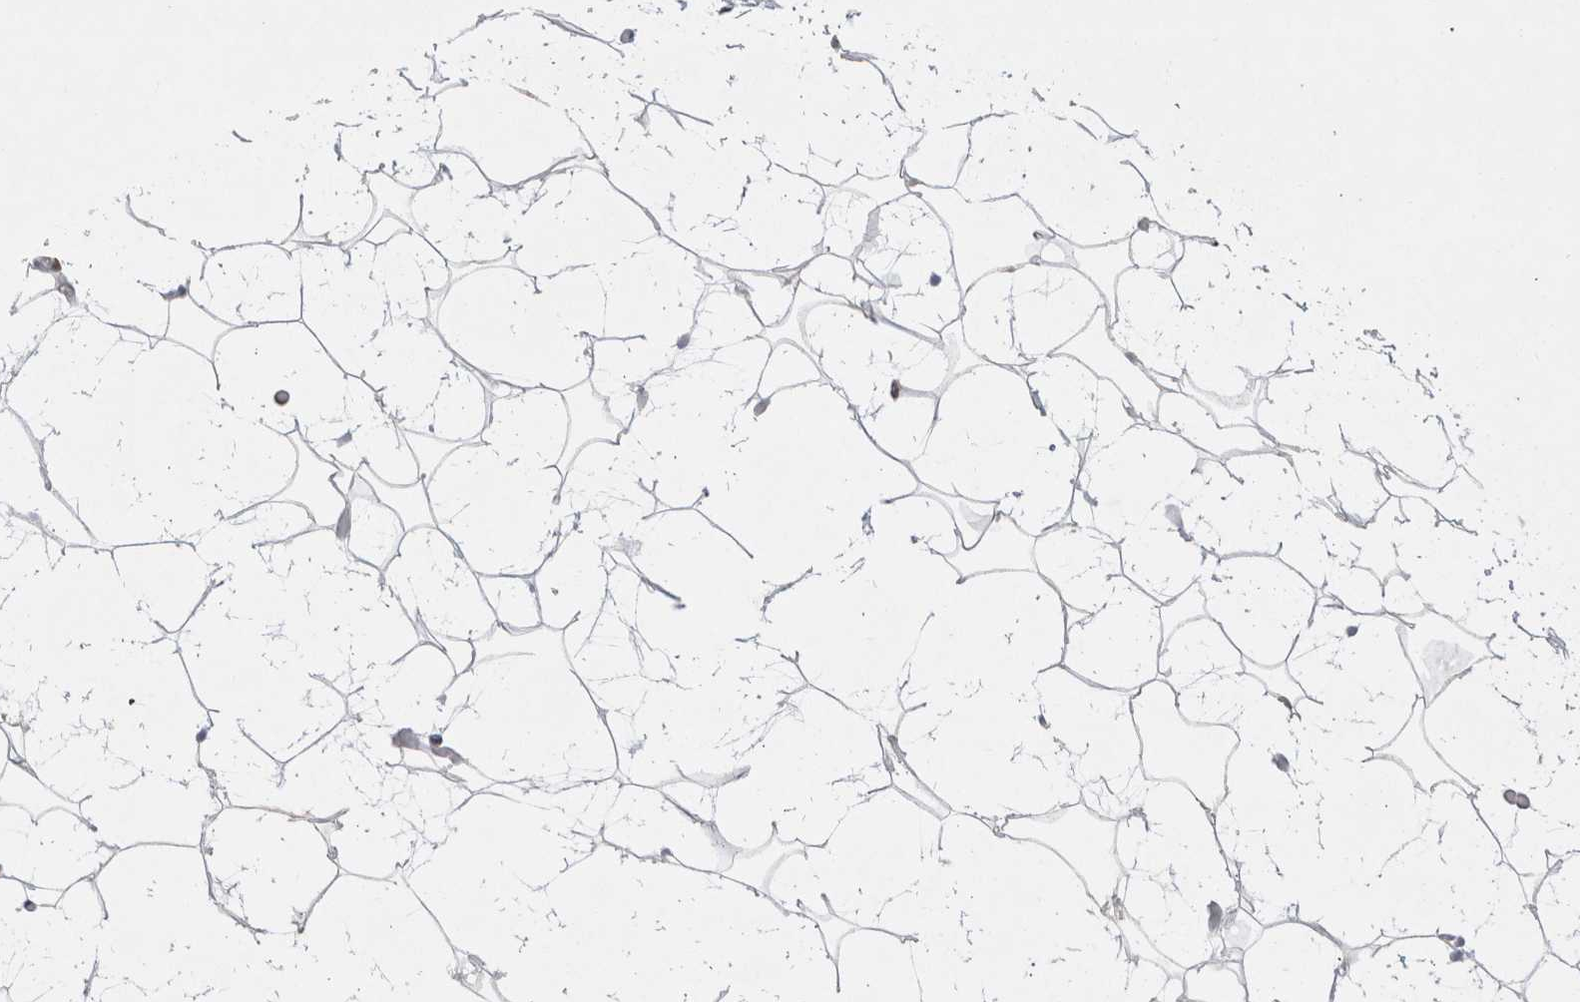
{"staining": {"intensity": "negative", "quantity": "none", "location": "none"}, "tissue": "adipose tissue", "cell_type": "Adipocytes", "image_type": "normal", "snomed": [{"axis": "morphology", "description": "Normal tissue, NOS"}, {"axis": "morphology", "description": "Fibrosis, NOS"}, {"axis": "topography", "description": "Breast"}, {"axis": "topography", "description": "Adipose tissue"}], "caption": "An IHC photomicrograph of unremarkable adipose tissue is shown. There is no staining in adipocytes of adipose tissue.", "gene": "GTF2I", "patient": {"sex": "female", "age": 39}}